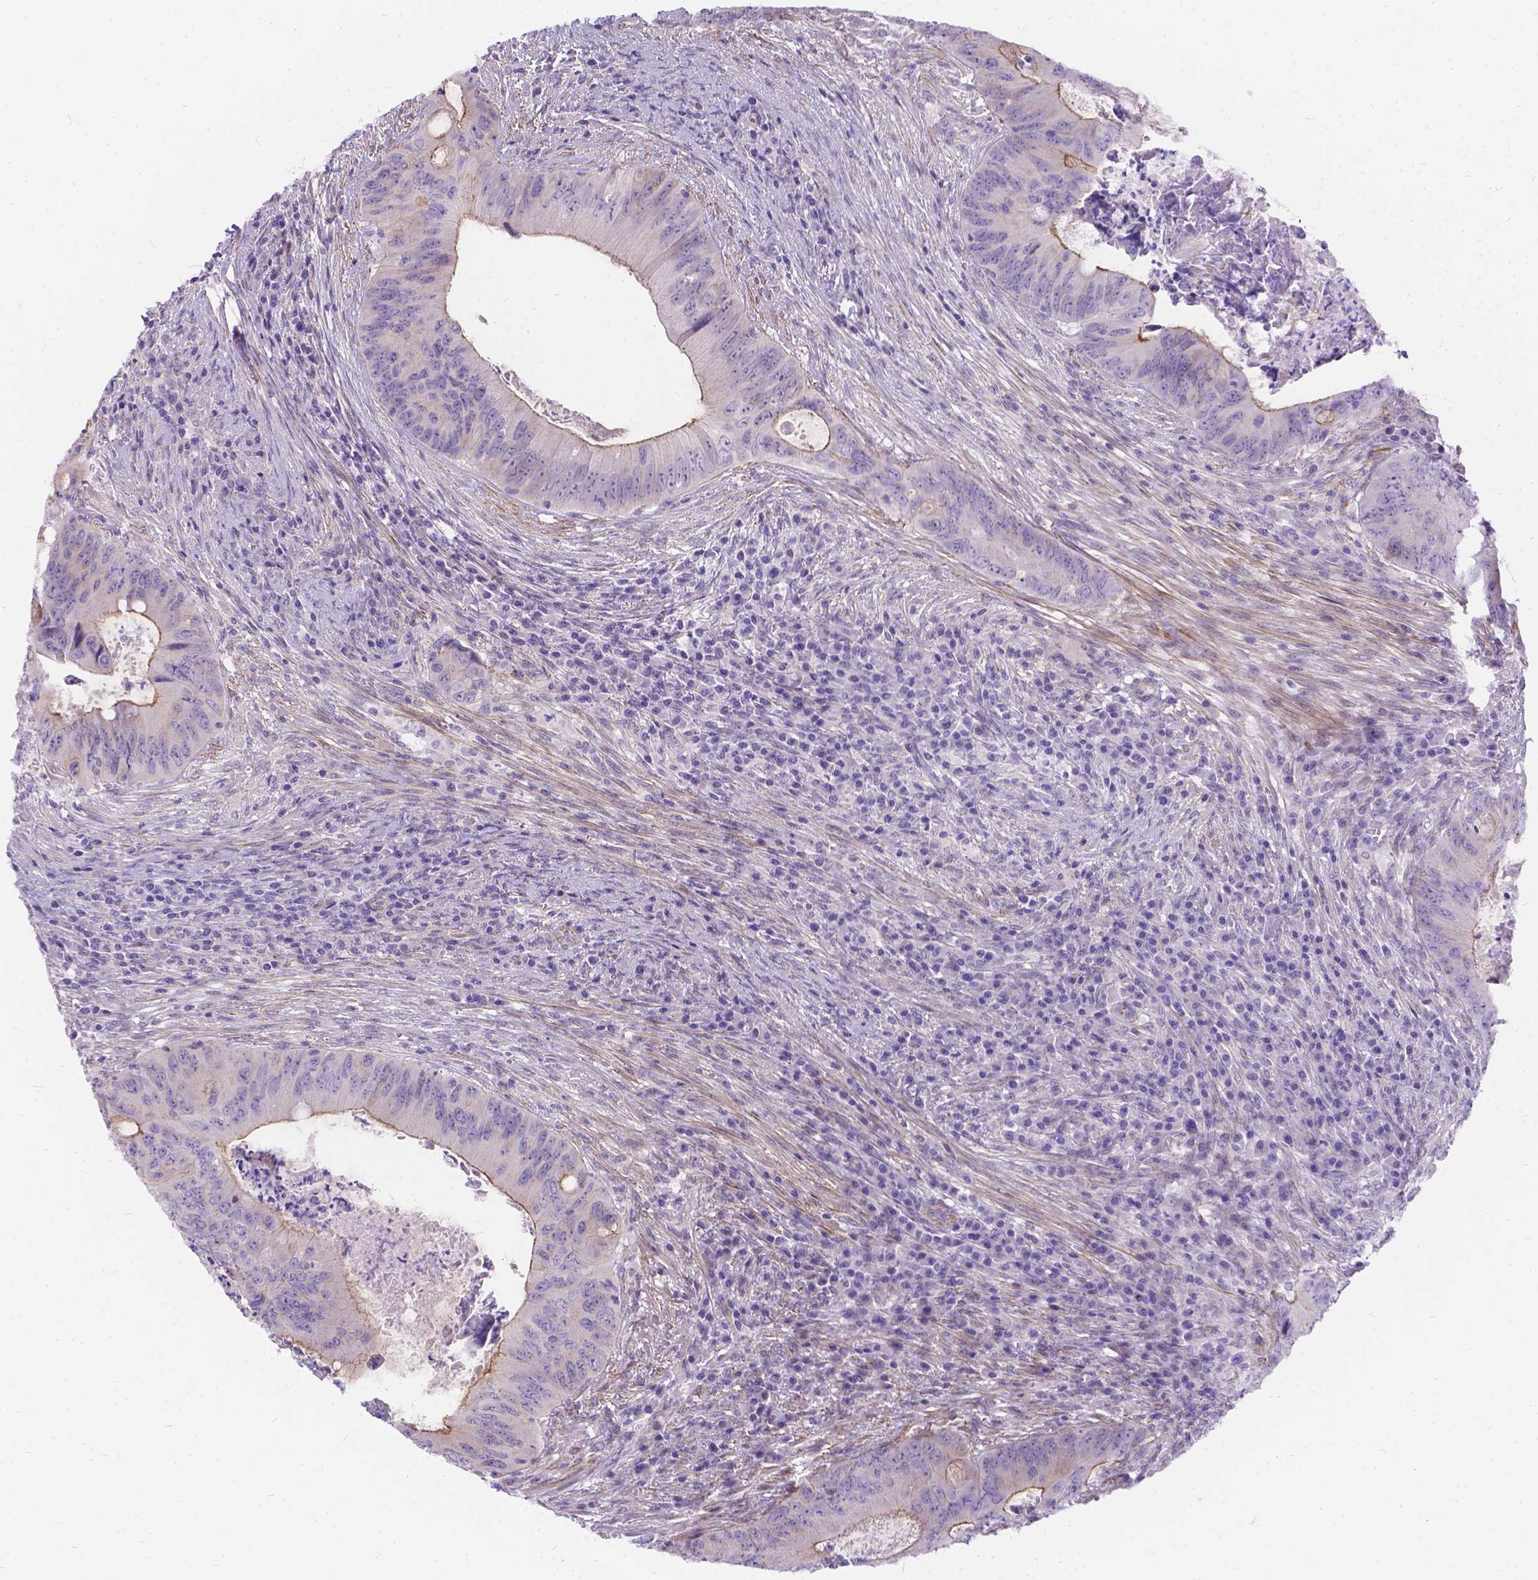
{"staining": {"intensity": "weak", "quantity": "<25%", "location": "cytoplasmic/membranous"}, "tissue": "colorectal cancer", "cell_type": "Tumor cells", "image_type": "cancer", "snomed": [{"axis": "morphology", "description": "Adenocarcinoma, NOS"}, {"axis": "topography", "description": "Colon"}], "caption": "This is an immunohistochemistry (IHC) micrograph of human colorectal cancer. There is no staining in tumor cells.", "gene": "PALS1", "patient": {"sex": "female", "age": 74}}